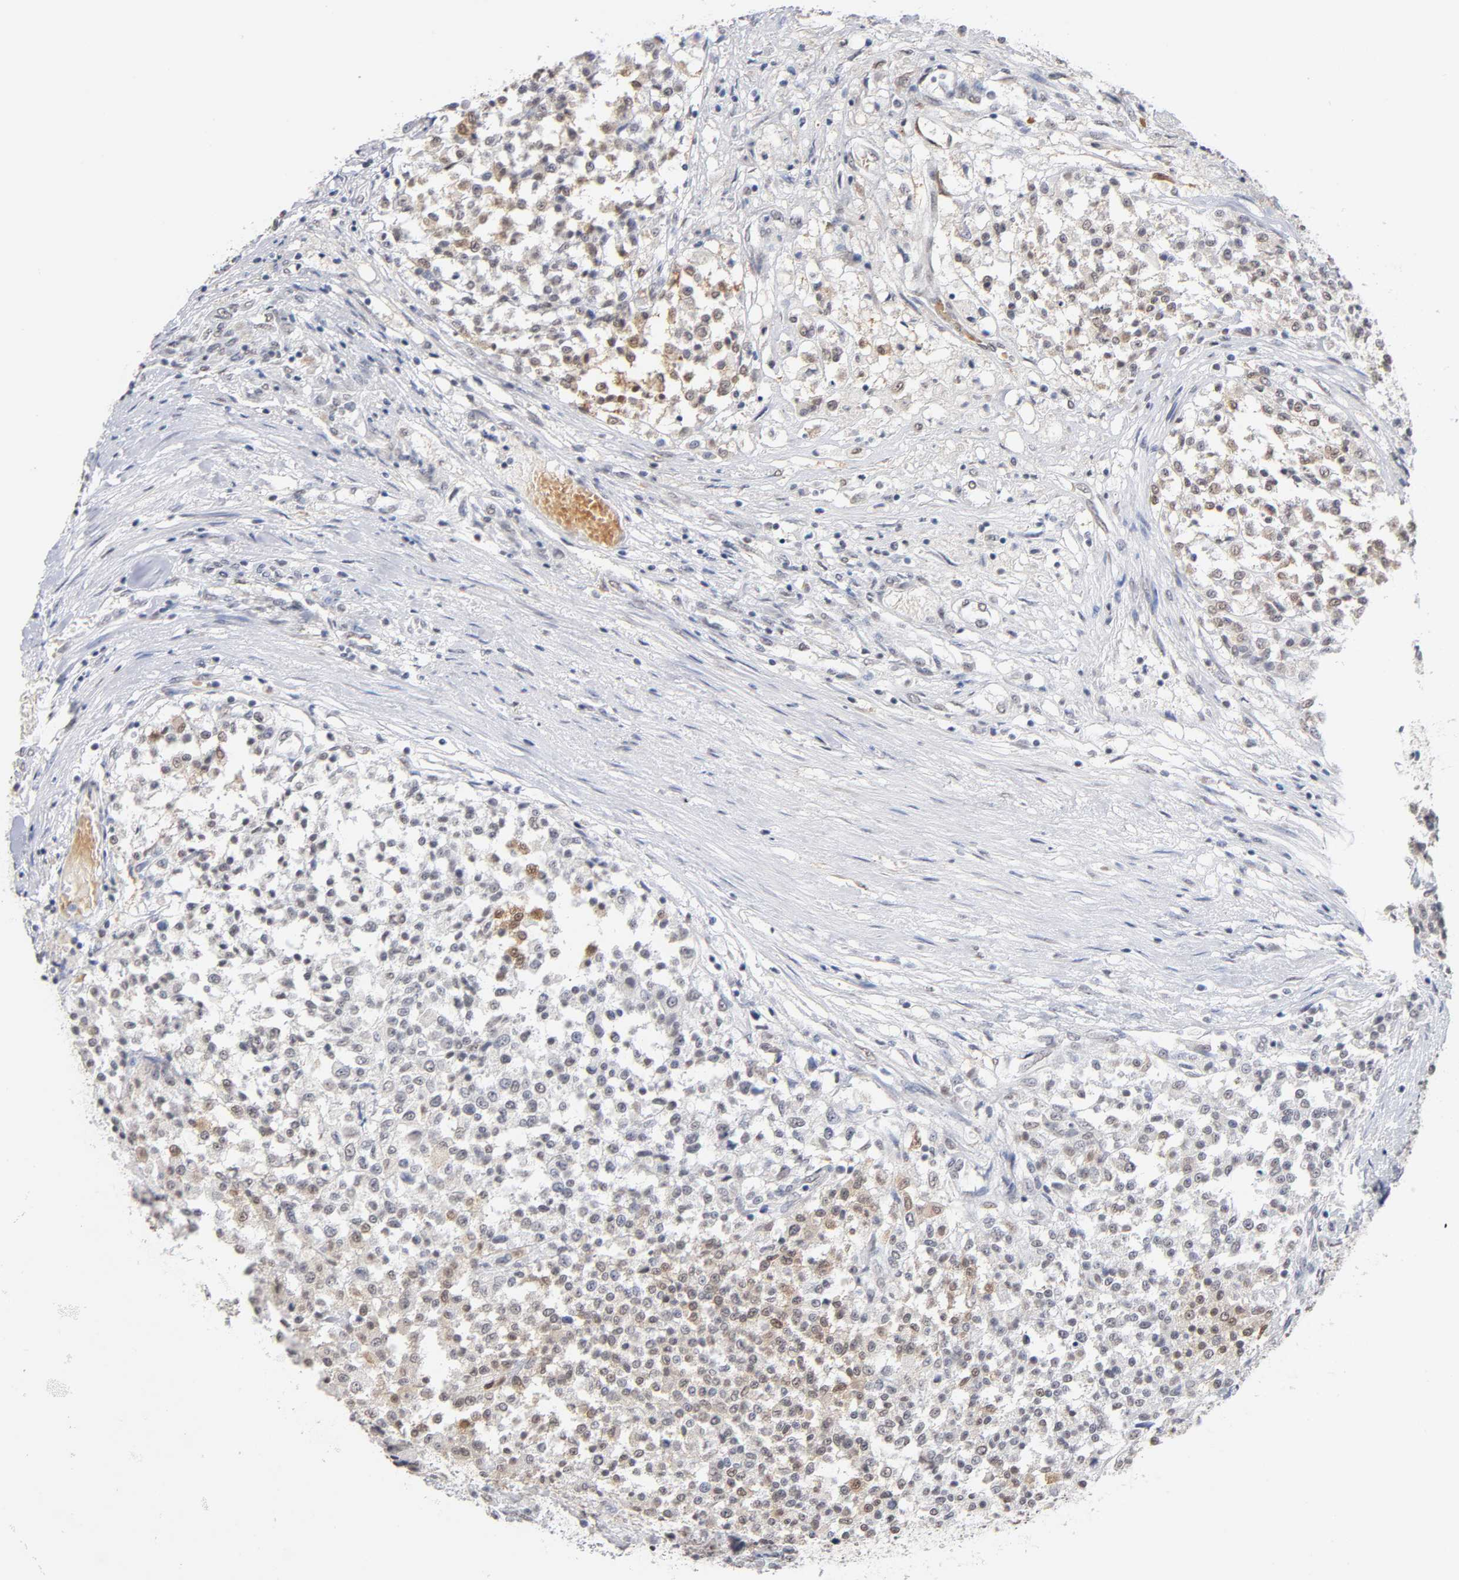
{"staining": {"intensity": "weak", "quantity": "25%-75%", "location": "cytoplasmic/membranous,nuclear"}, "tissue": "testis cancer", "cell_type": "Tumor cells", "image_type": "cancer", "snomed": [{"axis": "morphology", "description": "Seminoma, NOS"}, {"axis": "topography", "description": "Testis"}], "caption": "Immunohistochemistry of testis cancer exhibits low levels of weak cytoplasmic/membranous and nuclear staining in about 25%-75% of tumor cells.", "gene": "CRABP2", "patient": {"sex": "male", "age": 59}}